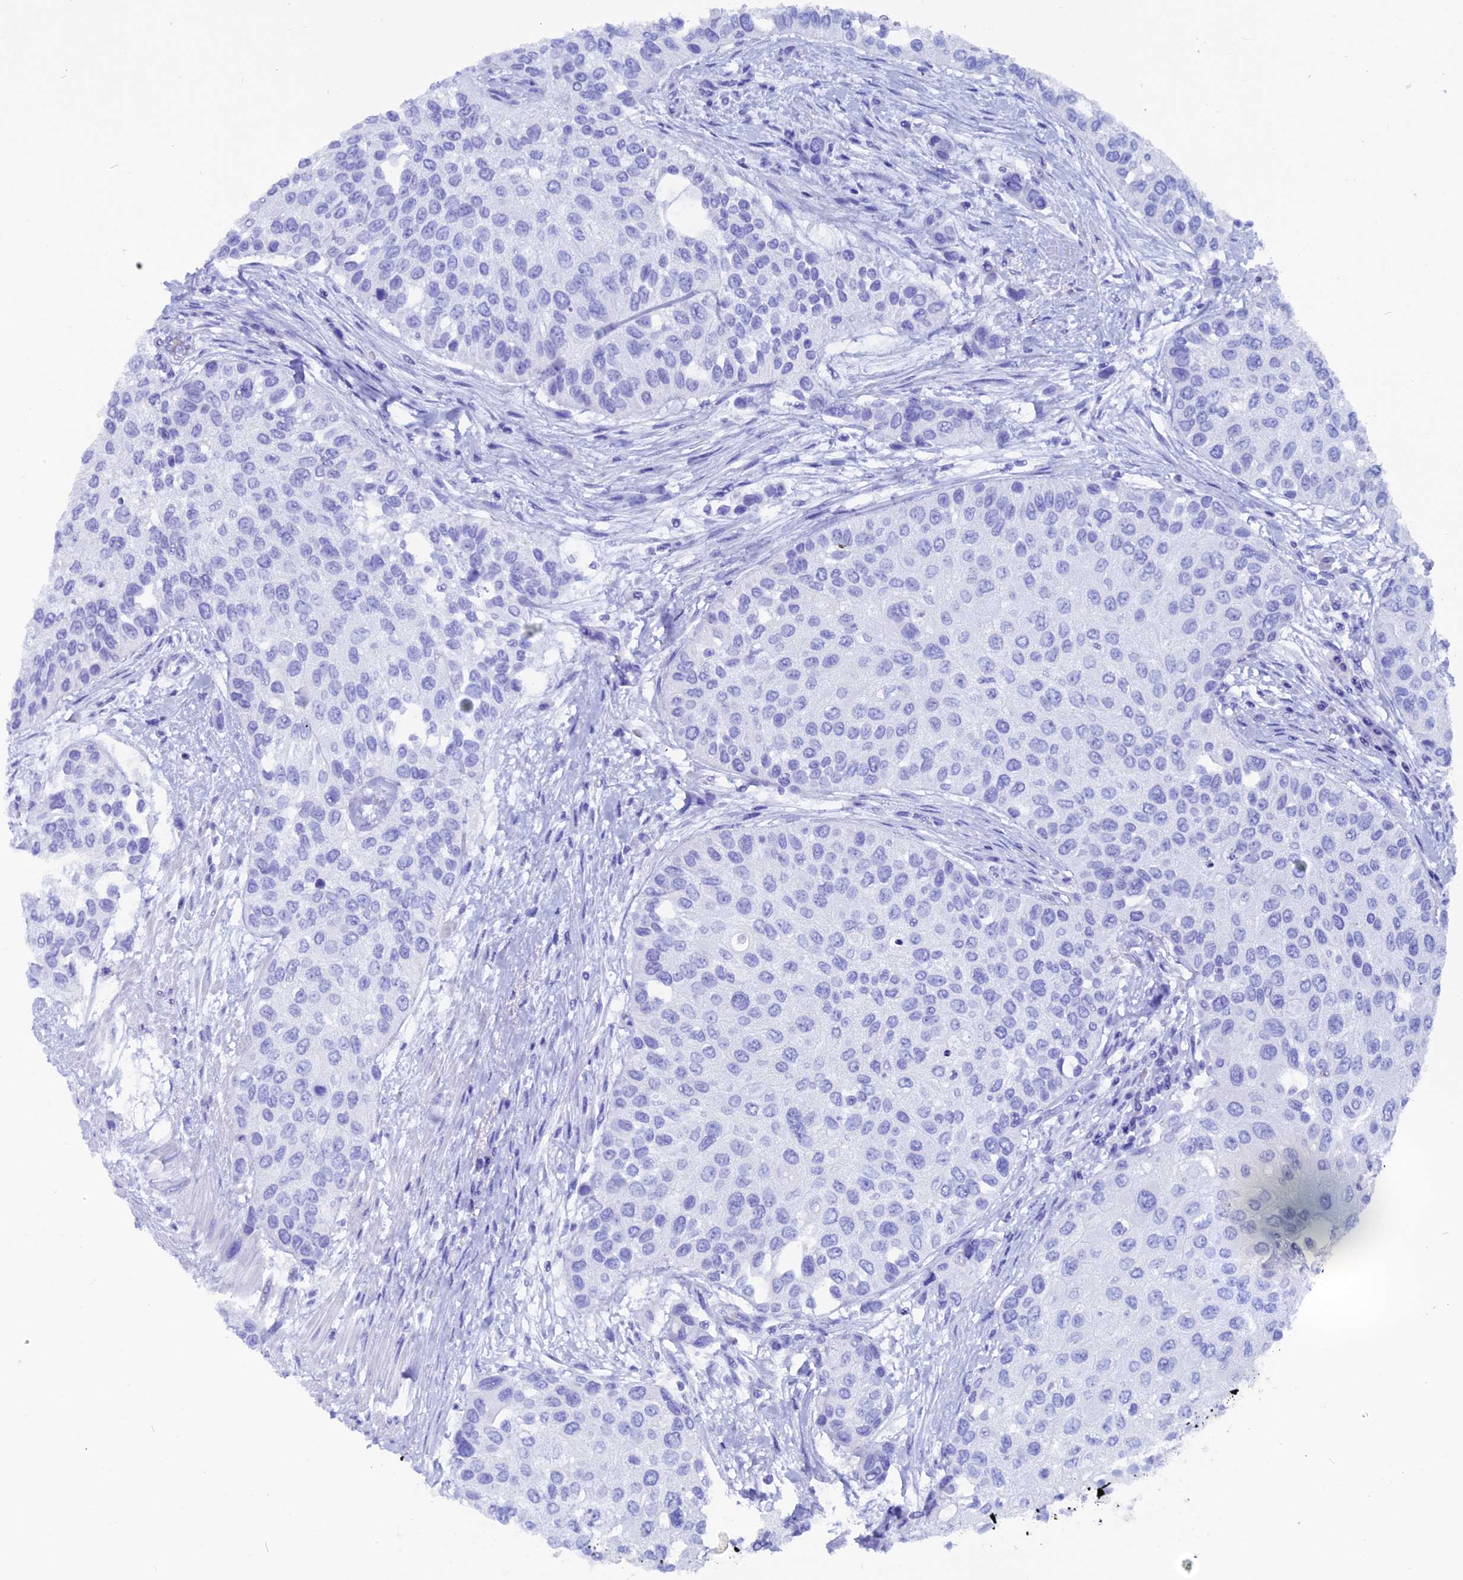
{"staining": {"intensity": "negative", "quantity": "none", "location": "none"}, "tissue": "urothelial cancer", "cell_type": "Tumor cells", "image_type": "cancer", "snomed": [{"axis": "morphology", "description": "Normal tissue, NOS"}, {"axis": "morphology", "description": "Urothelial carcinoma, High grade"}, {"axis": "topography", "description": "Vascular tissue"}, {"axis": "topography", "description": "Urinary bladder"}], "caption": "A photomicrograph of high-grade urothelial carcinoma stained for a protein reveals no brown staining in tumor cells.", "gene": "ANKRD29", "patient": {"sex": "female", "age": 56}}